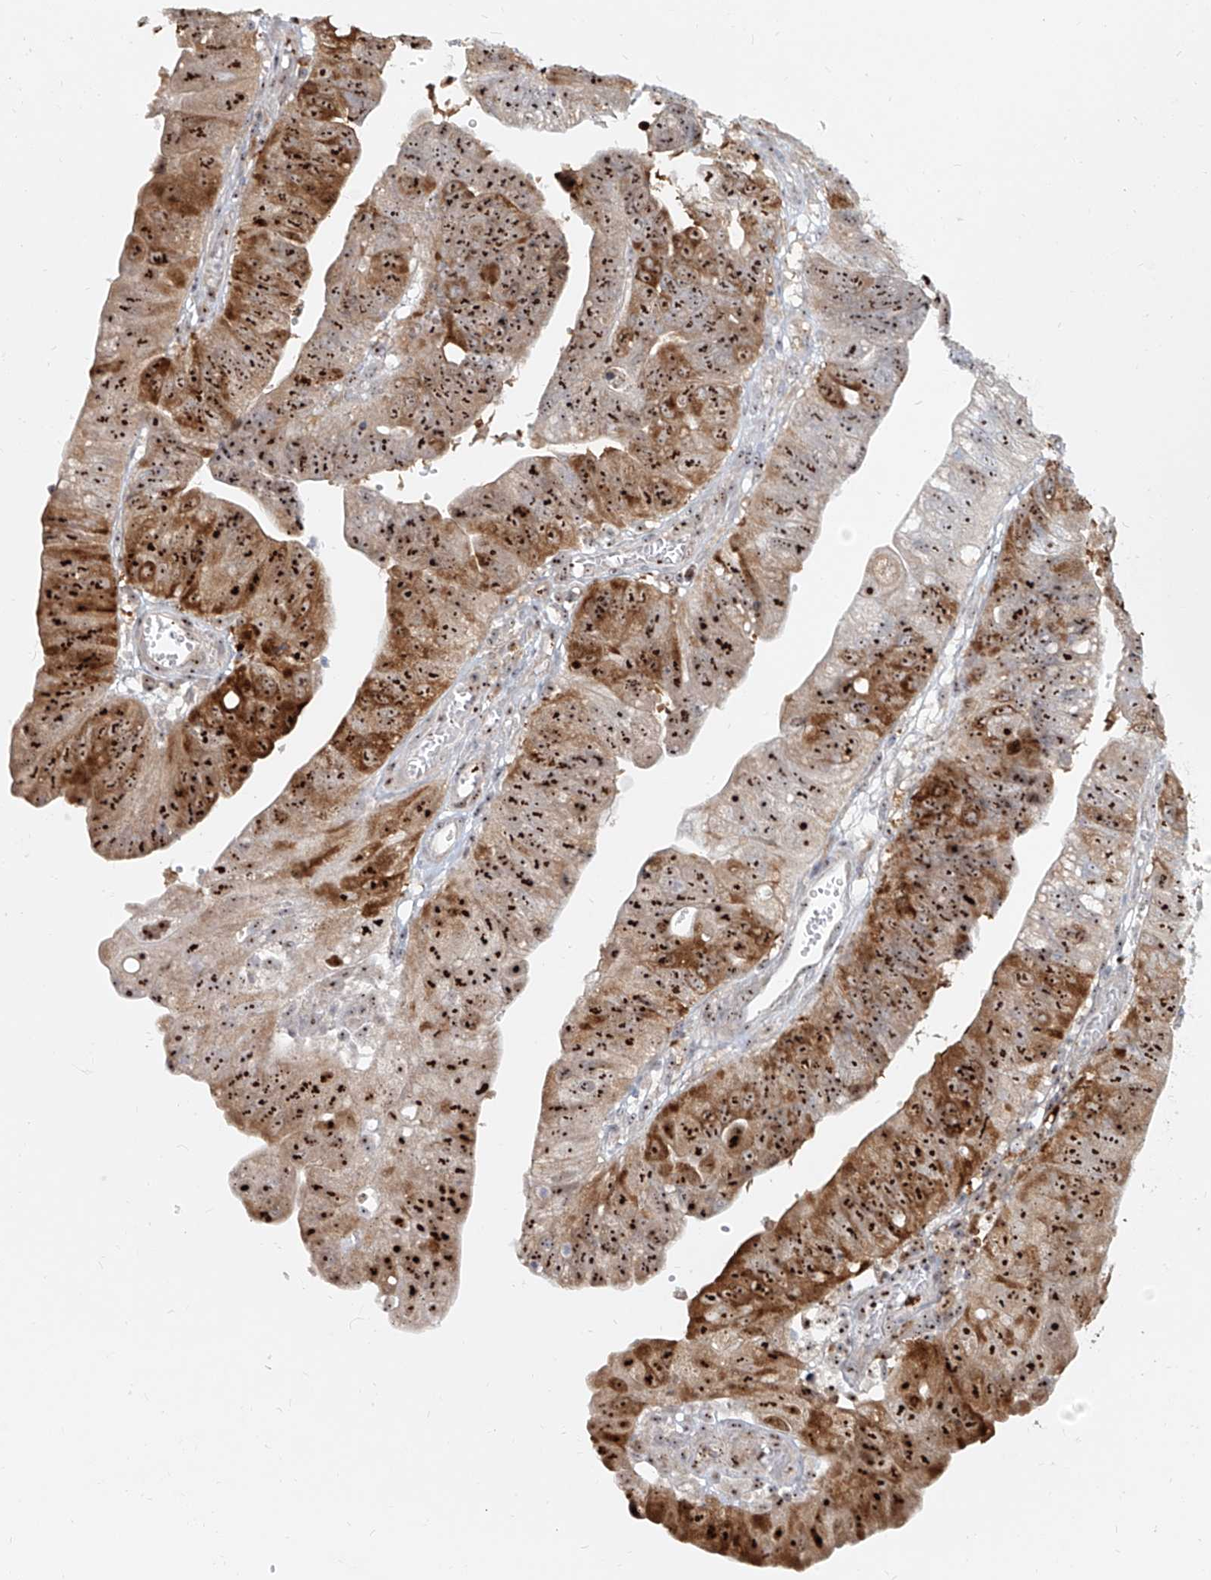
{"staining": {"intensity": "strong", "quantity": ">75%", "location": "cytoplasmic/membranous,nuclear"}, "tissue": "stomach cancer", "cell_type": "Tumor cells", "image_type": "cancer", "snomed": [{"axis": "morphology", "description": "Adenocarcinoma, NOS"}, {"axis": "topography", "description": "Stomach"}], "caption": "Brown immunohistochemical staining in human stomach cancer shows strong cytoplasmic/membranous and nuclear expression in approximately >75% of tumor cells. Using DAB (3,3'-diaminobenzidine) (brown) and hematoxylin (blue) stains, captured at high magnification using brightfield microscopy.", "gene": "BYSL", "patient": {"sex": "male", "age": 59}}